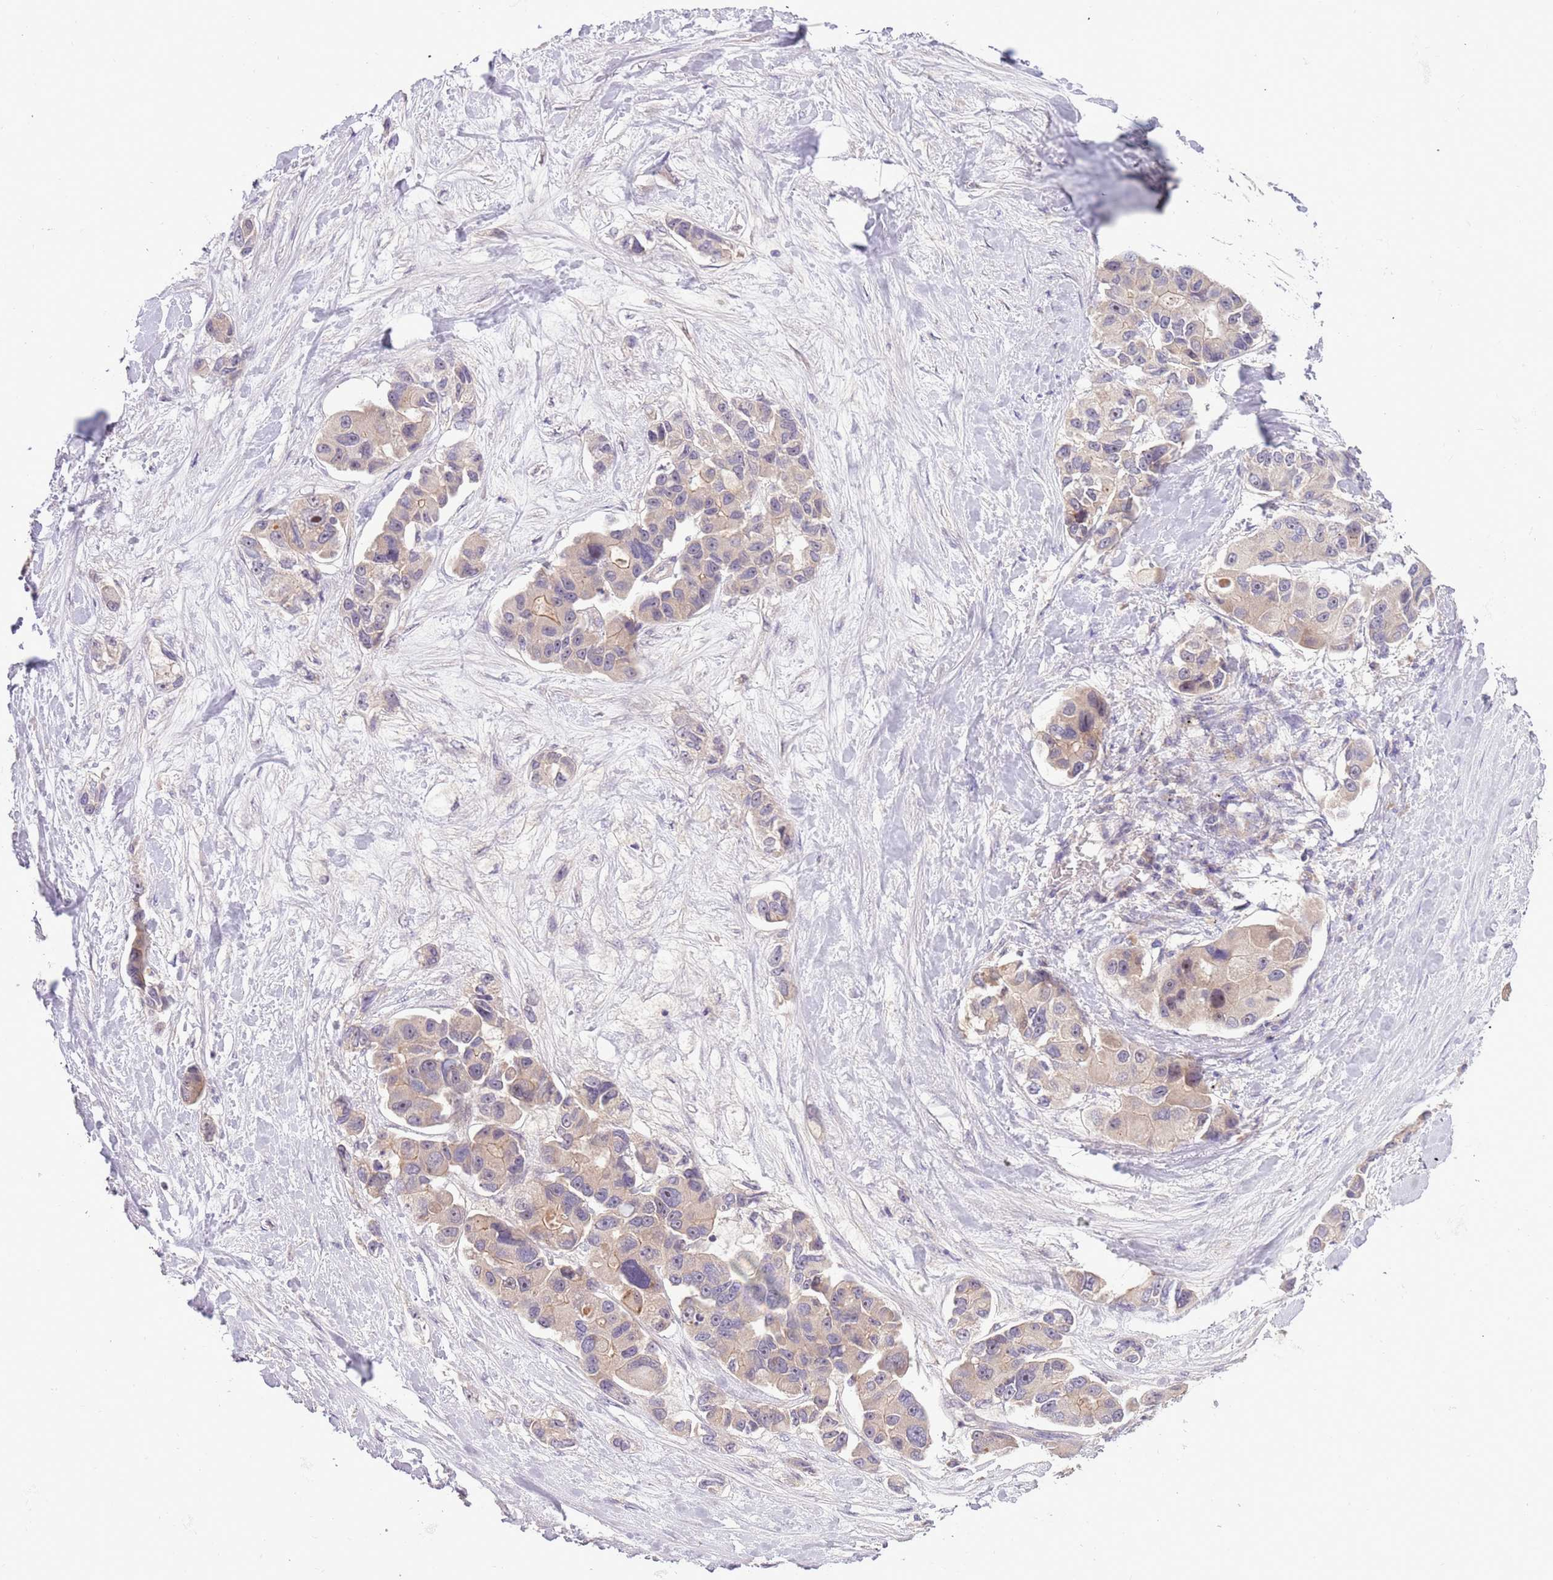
{"staining": {"intensity": "weak", "quantity": "<25%", "location": "cytoplasmic/membranous"}, "tissue": "lung cancer", "cell_type": "Tumor cells", "image_type": "cancer", "snomed": [{"axis": "morphology", "description": "Adenocarcinoma, NOS"}, {"axis": "topography", "description": "Lung"}], "caption": "Immunohistochemical staining of human lung cancer exhibits no significant expression in tumor cells. The staining is performed using DAB (3,3'-diaminobenzidine) brown chromogen with nuclei counter-stained in using hematoxylin.", "gene": "SHROOM3", "patient": {"sex": "female", "age": 54}}